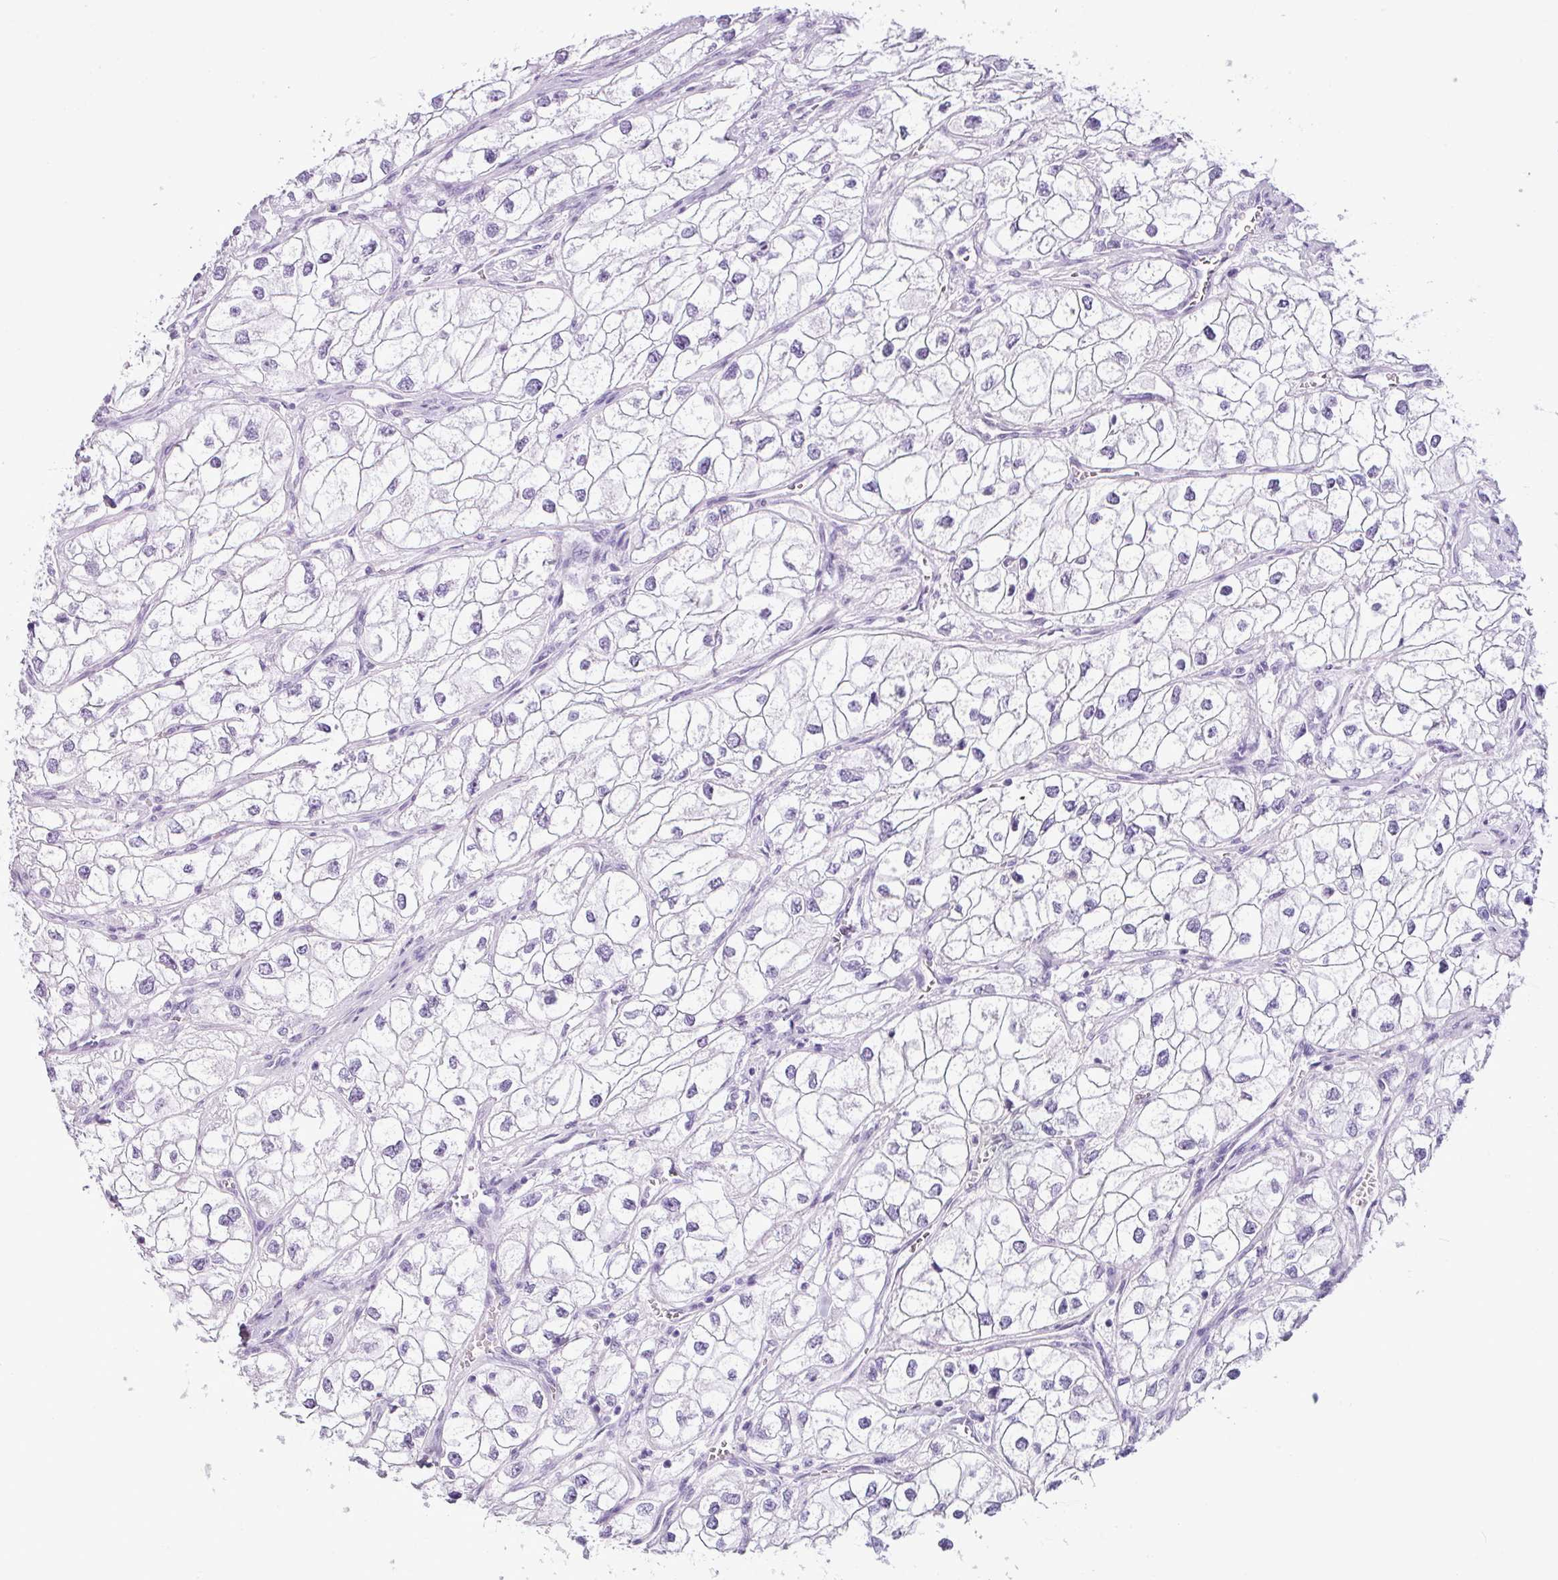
{"staining": {"intensity": "negative", "quantity": "none", "location": "none"}, "tissue": "renal cancer", "cell_type": "Tumor cells", "image_type": "cancer", "snomed": [{"axis": "morphology", "description": "Adenocarcinoma, NOS"}, {"axis": "topography", "description": "Kidney"}], "caption": "Immunohistochemistry (IHC) photomicrograph of neoplastic tissue: renal cancer (adenocarcinoma) stained with DAB exhibits no significant protein expression in tumor cells.", "gene": "SCT", "patient": {"sex": "male", "age": 59}}